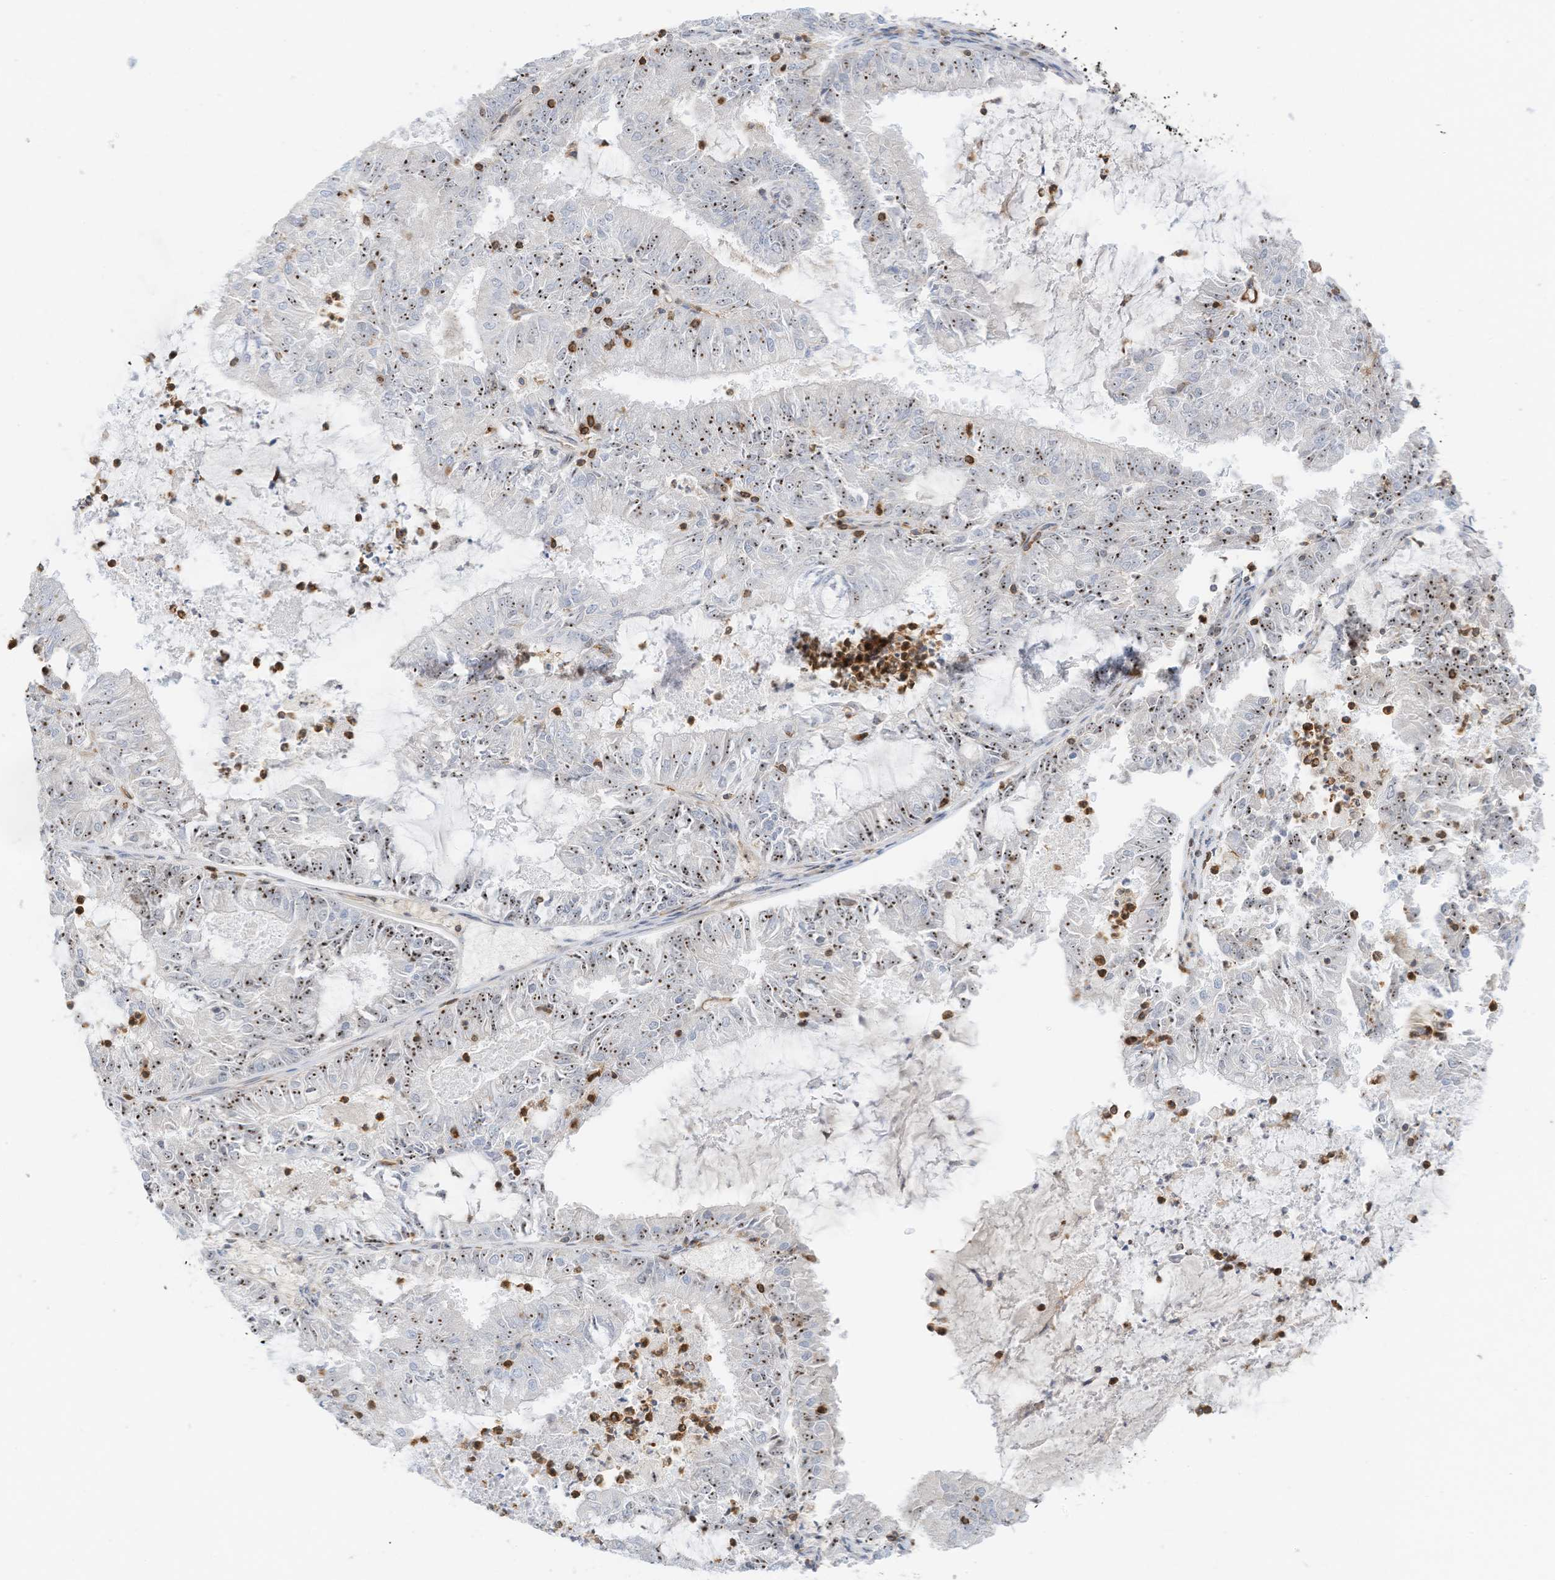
{"staining": {"intensity": "moderate", "quantity": ">75%", "location": "nuclear"}, "tissue": "endometrial cancer", "cell_type": "Tumor cells", "image_type": "cancer", "snomed": [{"axis": "morphology", "description": "Adenocarcinoma, NOS"}, {"axis": "topography", "description": "Endometrium"}], "caption": "The histopathology image demonstrates immunohistochemical staining of endometrial adenocarcinoma. There is moderate nuclear expression is present in about >75% of tumor cells.", "gene": "ARHGAP25", "patient": {"sex": "female", "age": 57}}